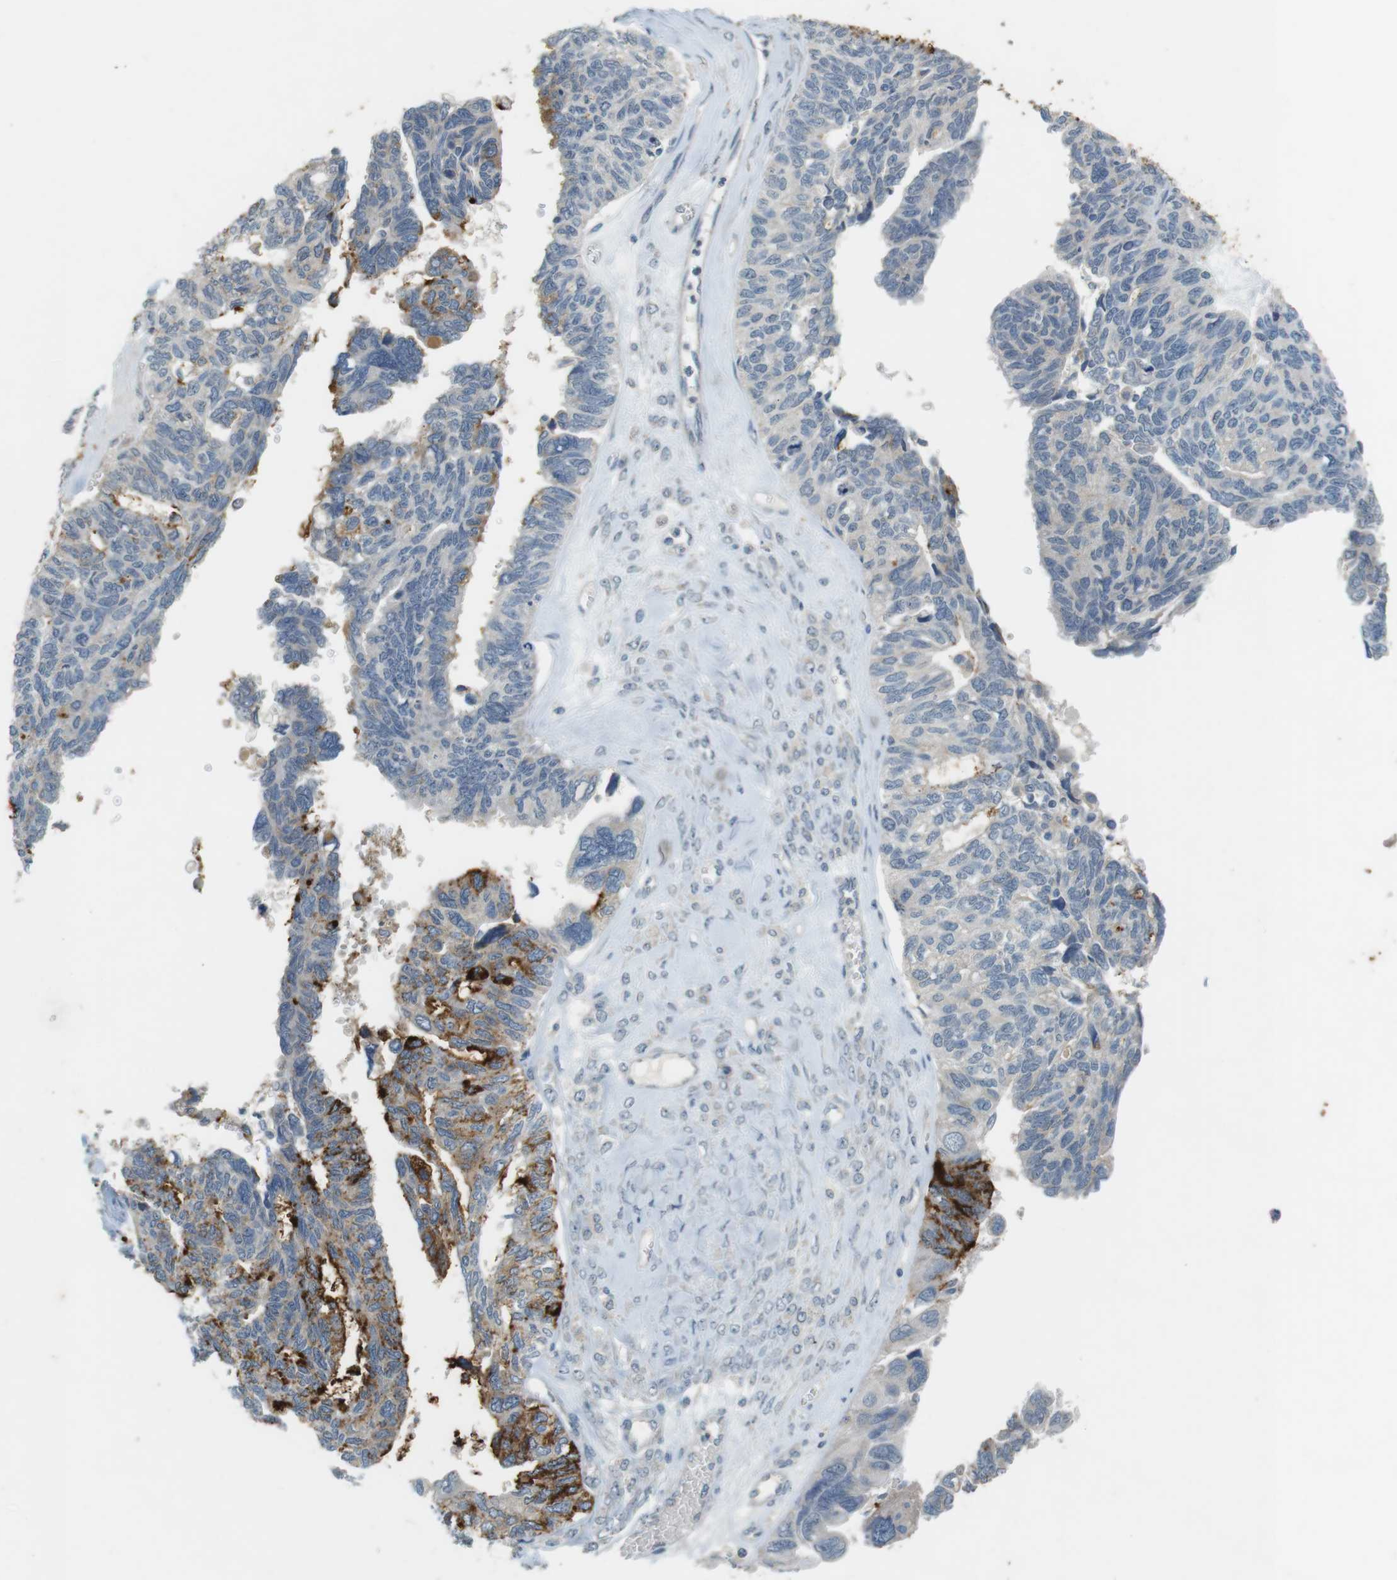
{"staining": {"intensity": "strong", "quantity": "<25%", "location": "cytoplasmic/membranous"}, "tissue": "ovarian cancer", "cell_type": "Tumor cells", "image_type": "cancer", "snomed": [{"axis": "morphology", "description": "Cystadenocarcinoma, serous, NOS"}, {"axis": "topography", "description": "Ovary"}], "caption": "Tumor cells demonstrate strong cytoplasmic/membranous expression in about <25% of cells in ovarian cancer. Nuclei are stained in blue.", "gene": "MUC5B", "patient": {"sex": "female", "age": 79}}